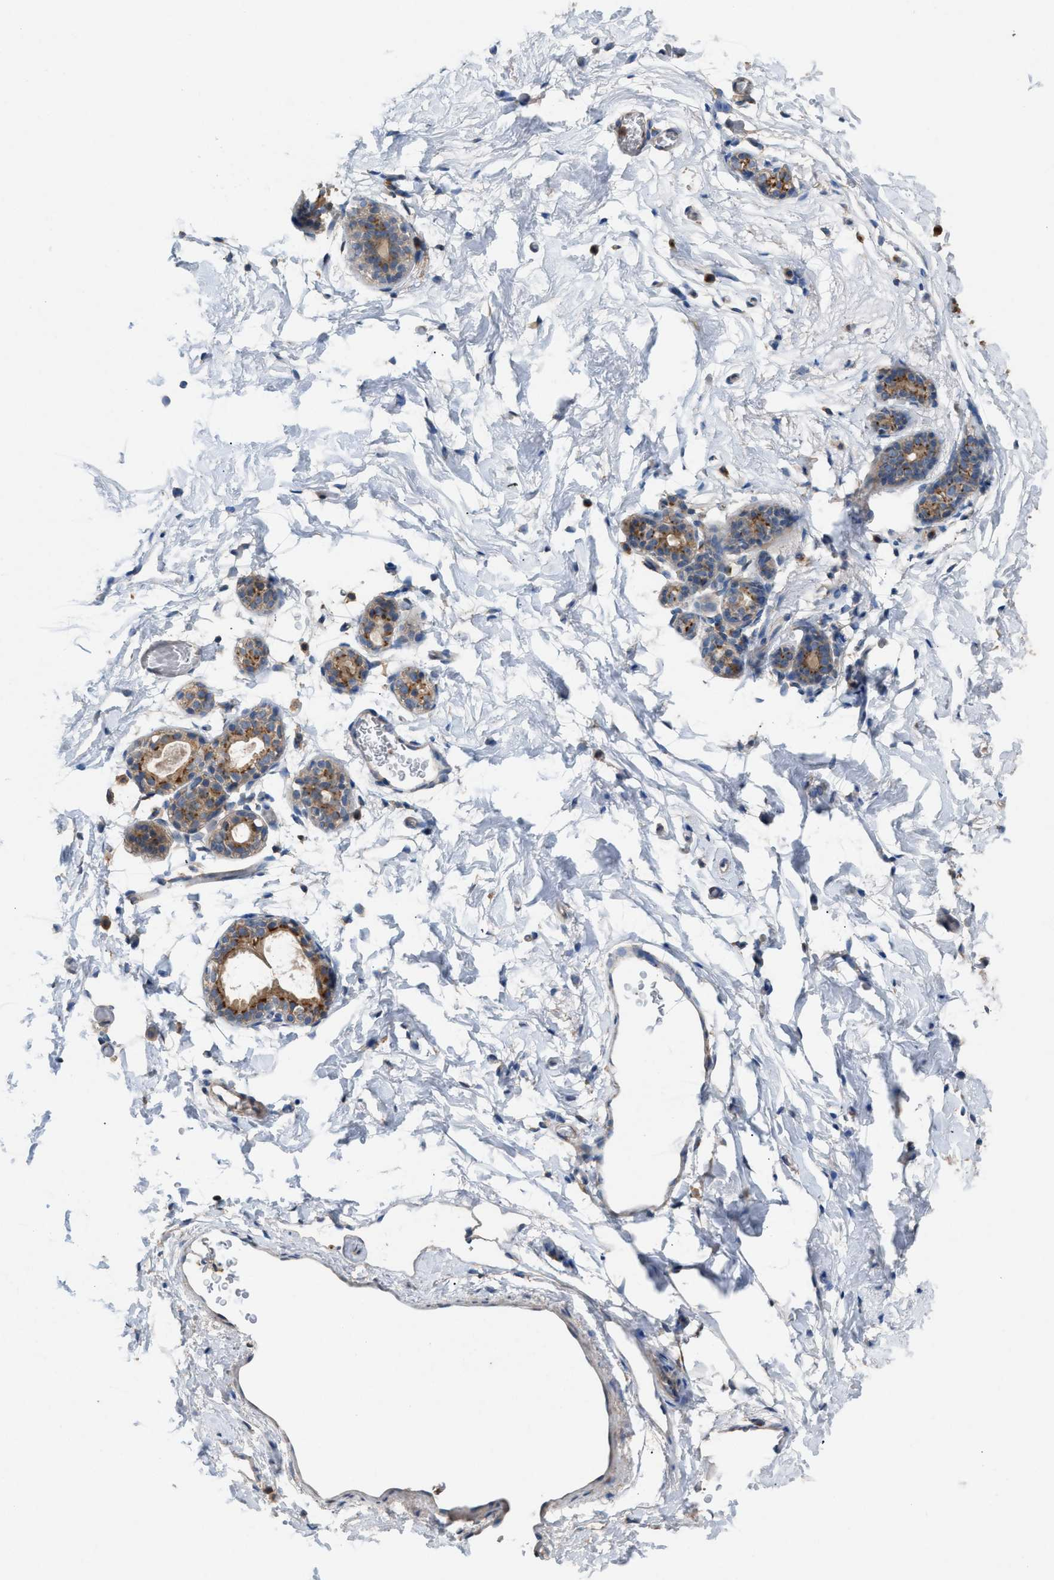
{"staining": {"intensity": "negative", "quantity": "none", "location": "none"}, "tissue": "breast", "cell_type": "Adipocytes", "image_type": "normal", "snomed": [{"axis": "morphology", "description": "Normal tissue, NOS"}, {"axis": "topography", "description": "Breast"}], "caption": "Adipocytes are negative for protein expression in normal human breast. (DAB IHC visualized using brightfield microscopy, high magnification).", "gene": "TPK1", "patient": {"sex": "female", "age": 62}}